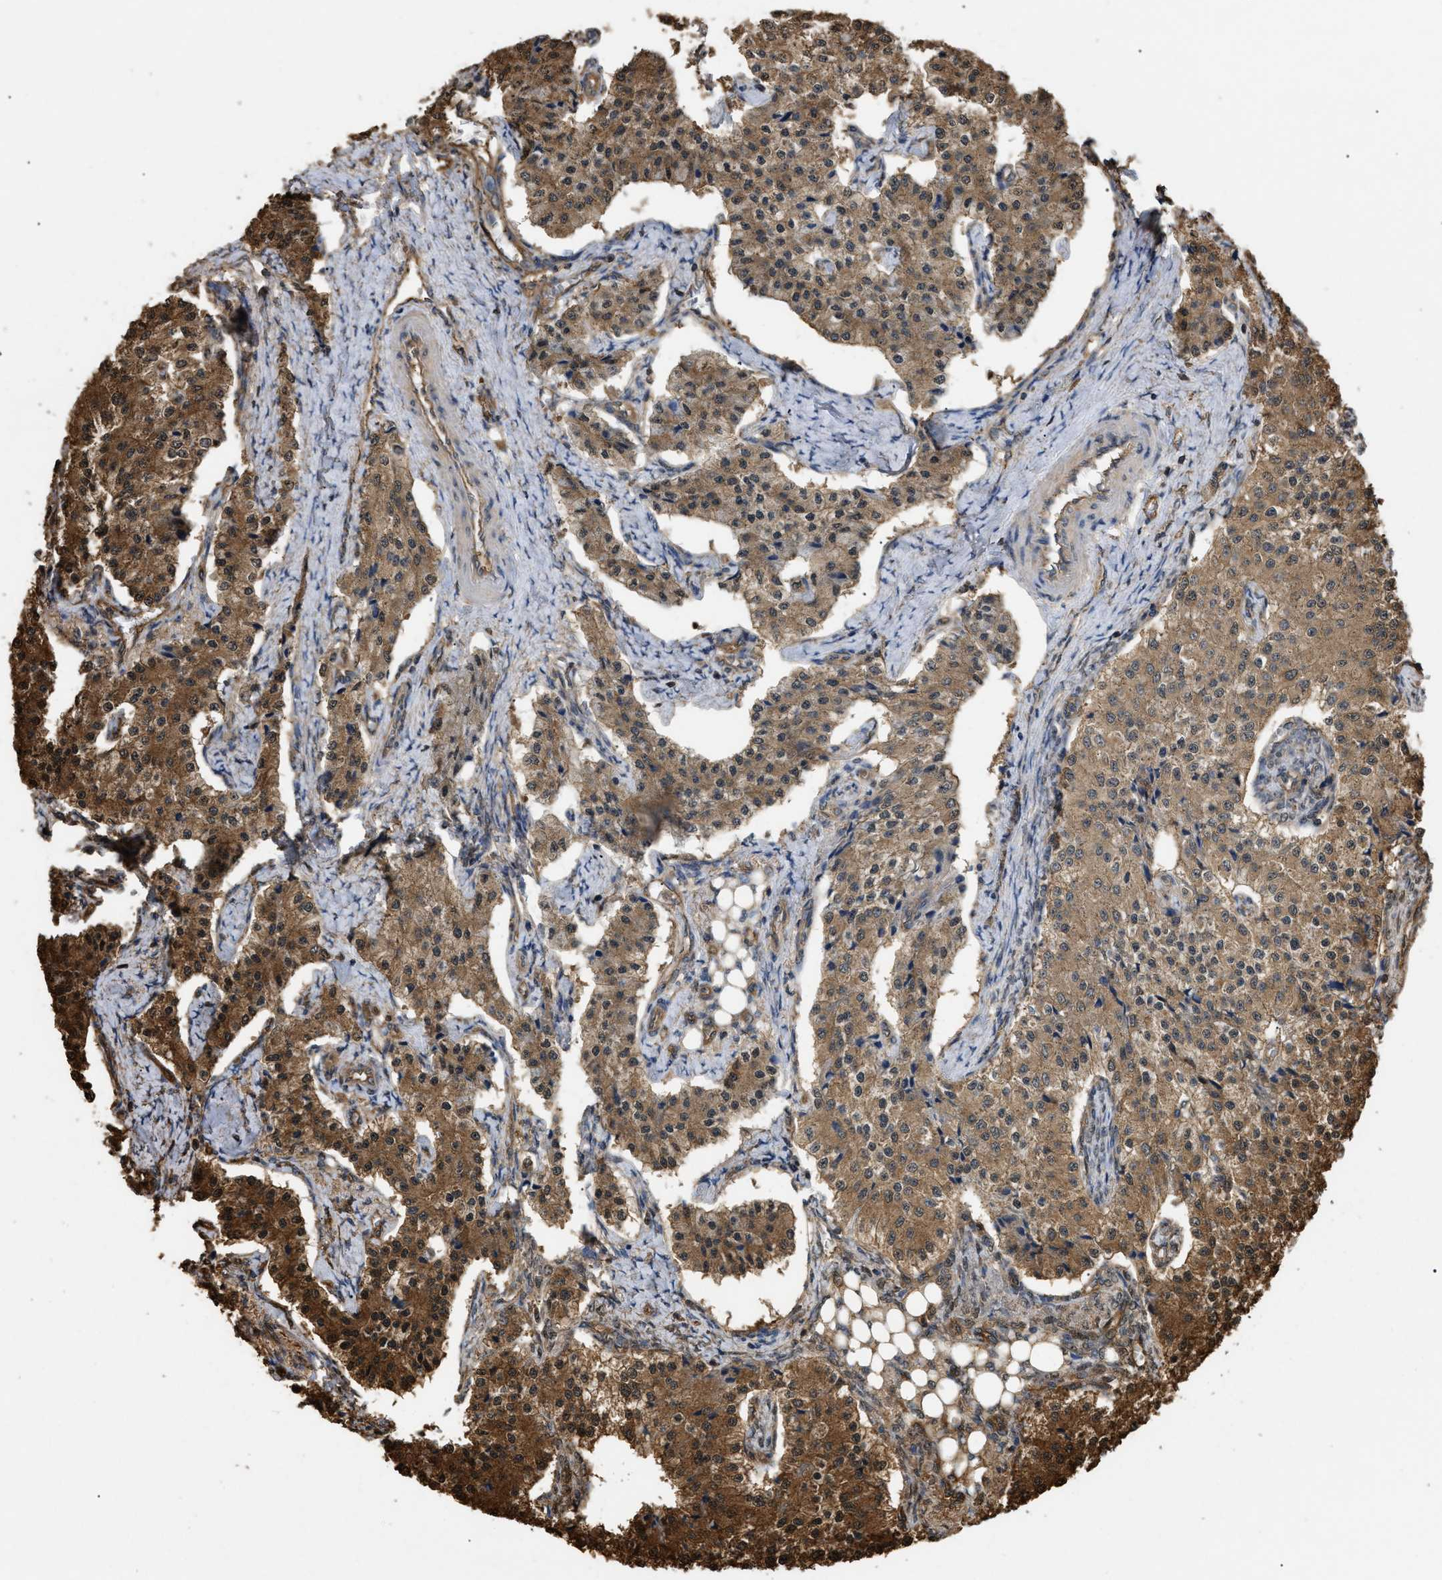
{"staining": {"intensity": "moderate", "quantity": ">75%", "location": "cytoplasmic/membranous"}, "tissue": "carcinoid", "cell_type": "Tumor cells", "image_type": "cancer", "snomed": [{"axis": "morphology", "description": "Carcinoid, malignant, NOS"}, {"axis": "topography", "description": "Colon"}], "caption": "Immunohistochemistry (IHC) of carcinoid (malignant) exhibits medium levels of moderate cytoplasmic/membranous positivity in about >75% of tumor cells.", "gene": "CALM1", "patient": {"sex": "female", "age": 52}}